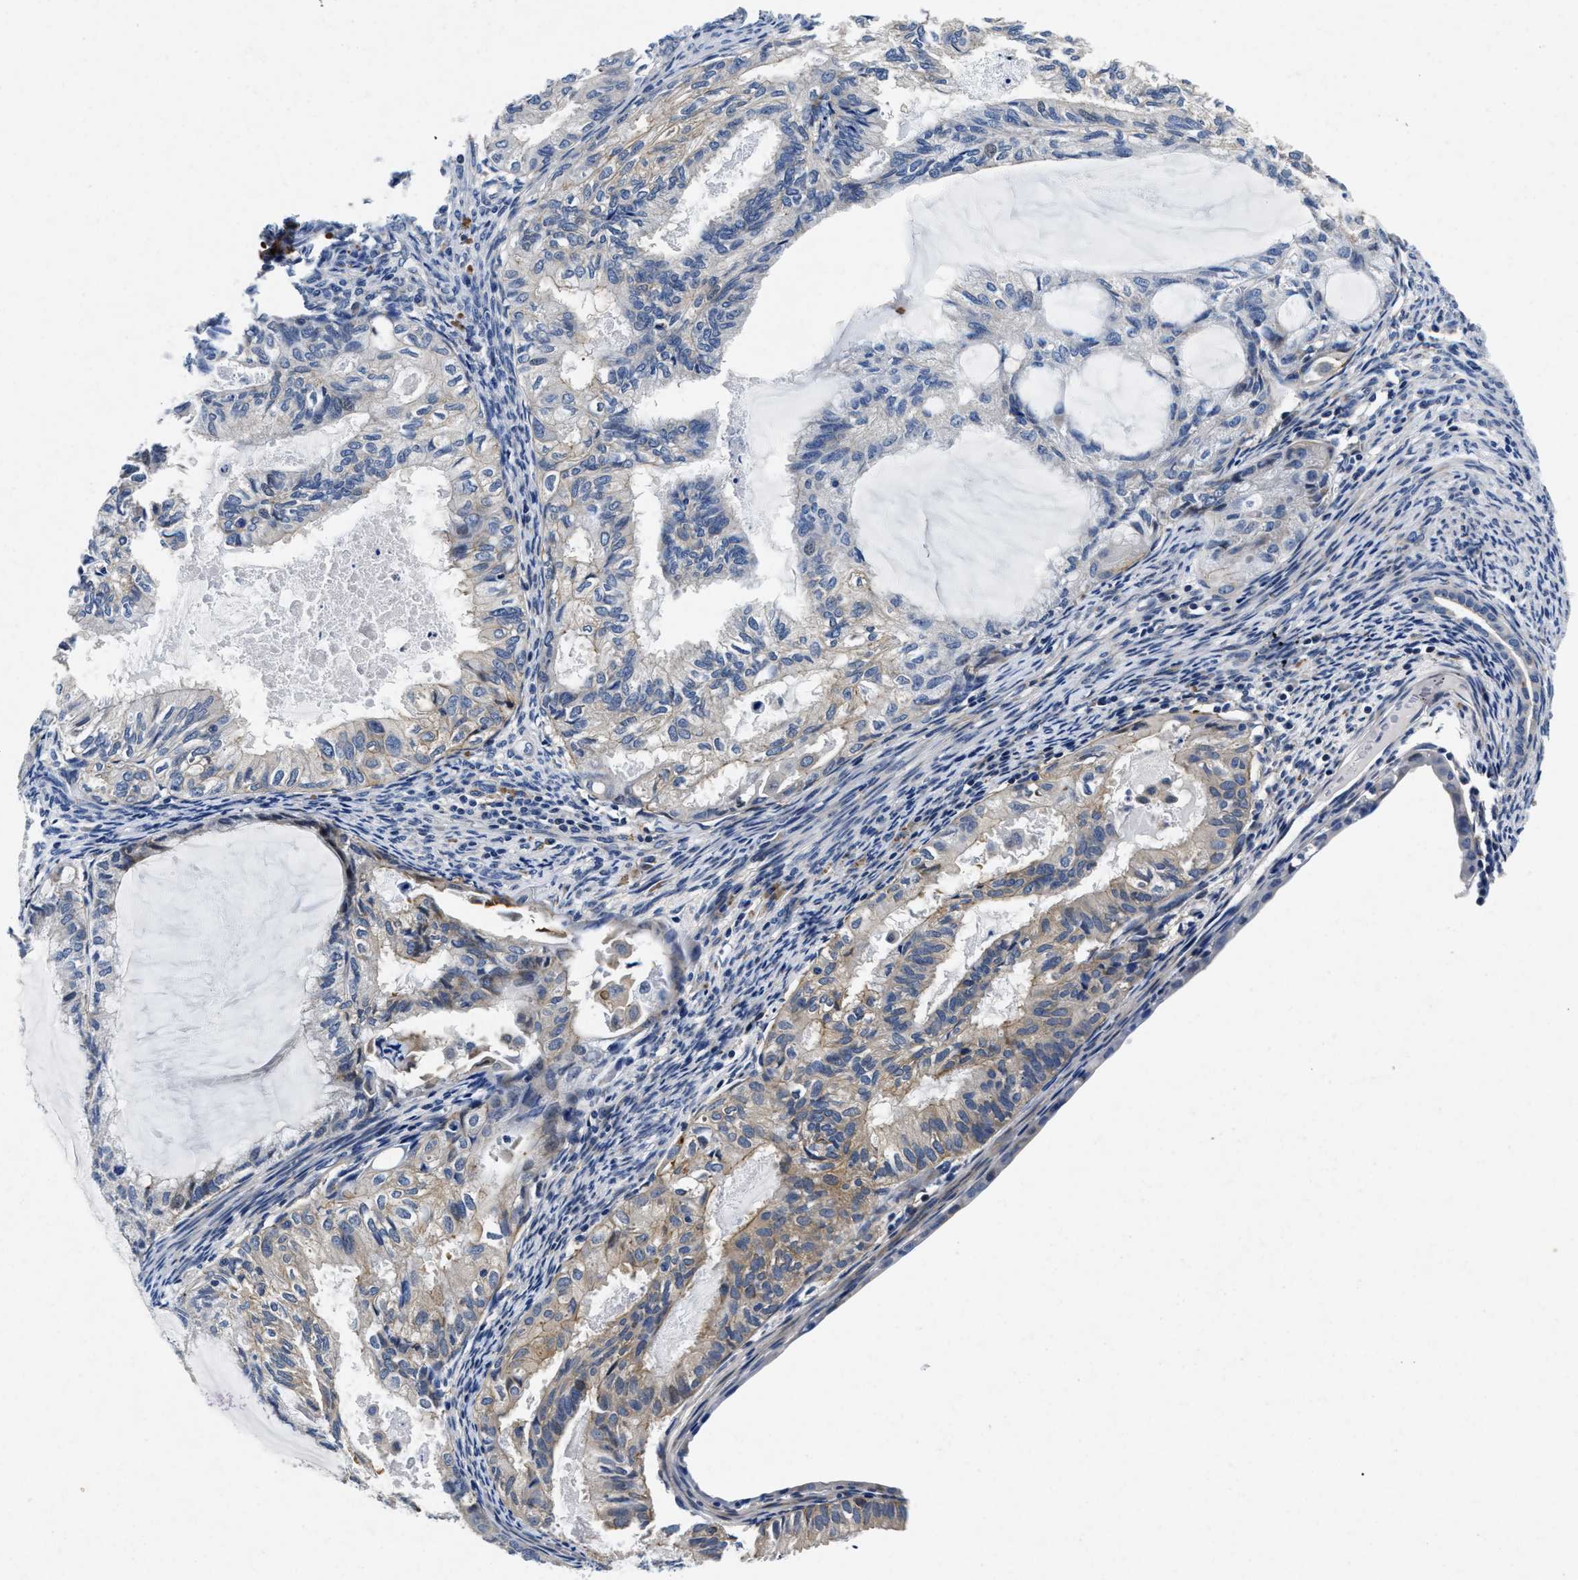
{"staining": {"intensity": "weak", "quantity": "25%-75%", "location": "cytoplasmic/membranous"}, "tissue": "cervical cancer", "cell_type": "Tumor cells", "image_type": "cancer", "snomed": [{"axis": "morphology", "description": "Normal tissue, NOS"}, {"axis": "morphology", "description": "Adenocarcinoma, NOS"}, {"axis": "topography", "description": "Cervix"}, {"axis": "topography", "description": "Endometrium"}], "caption": "Weak cytoplasmic/membranous protein expression is identified in approximately 25%-75% of tumor cells in adenocarcinoma (cervical).", "gene": "LAD1", "patient": {"sex": "female", "age": 86}}